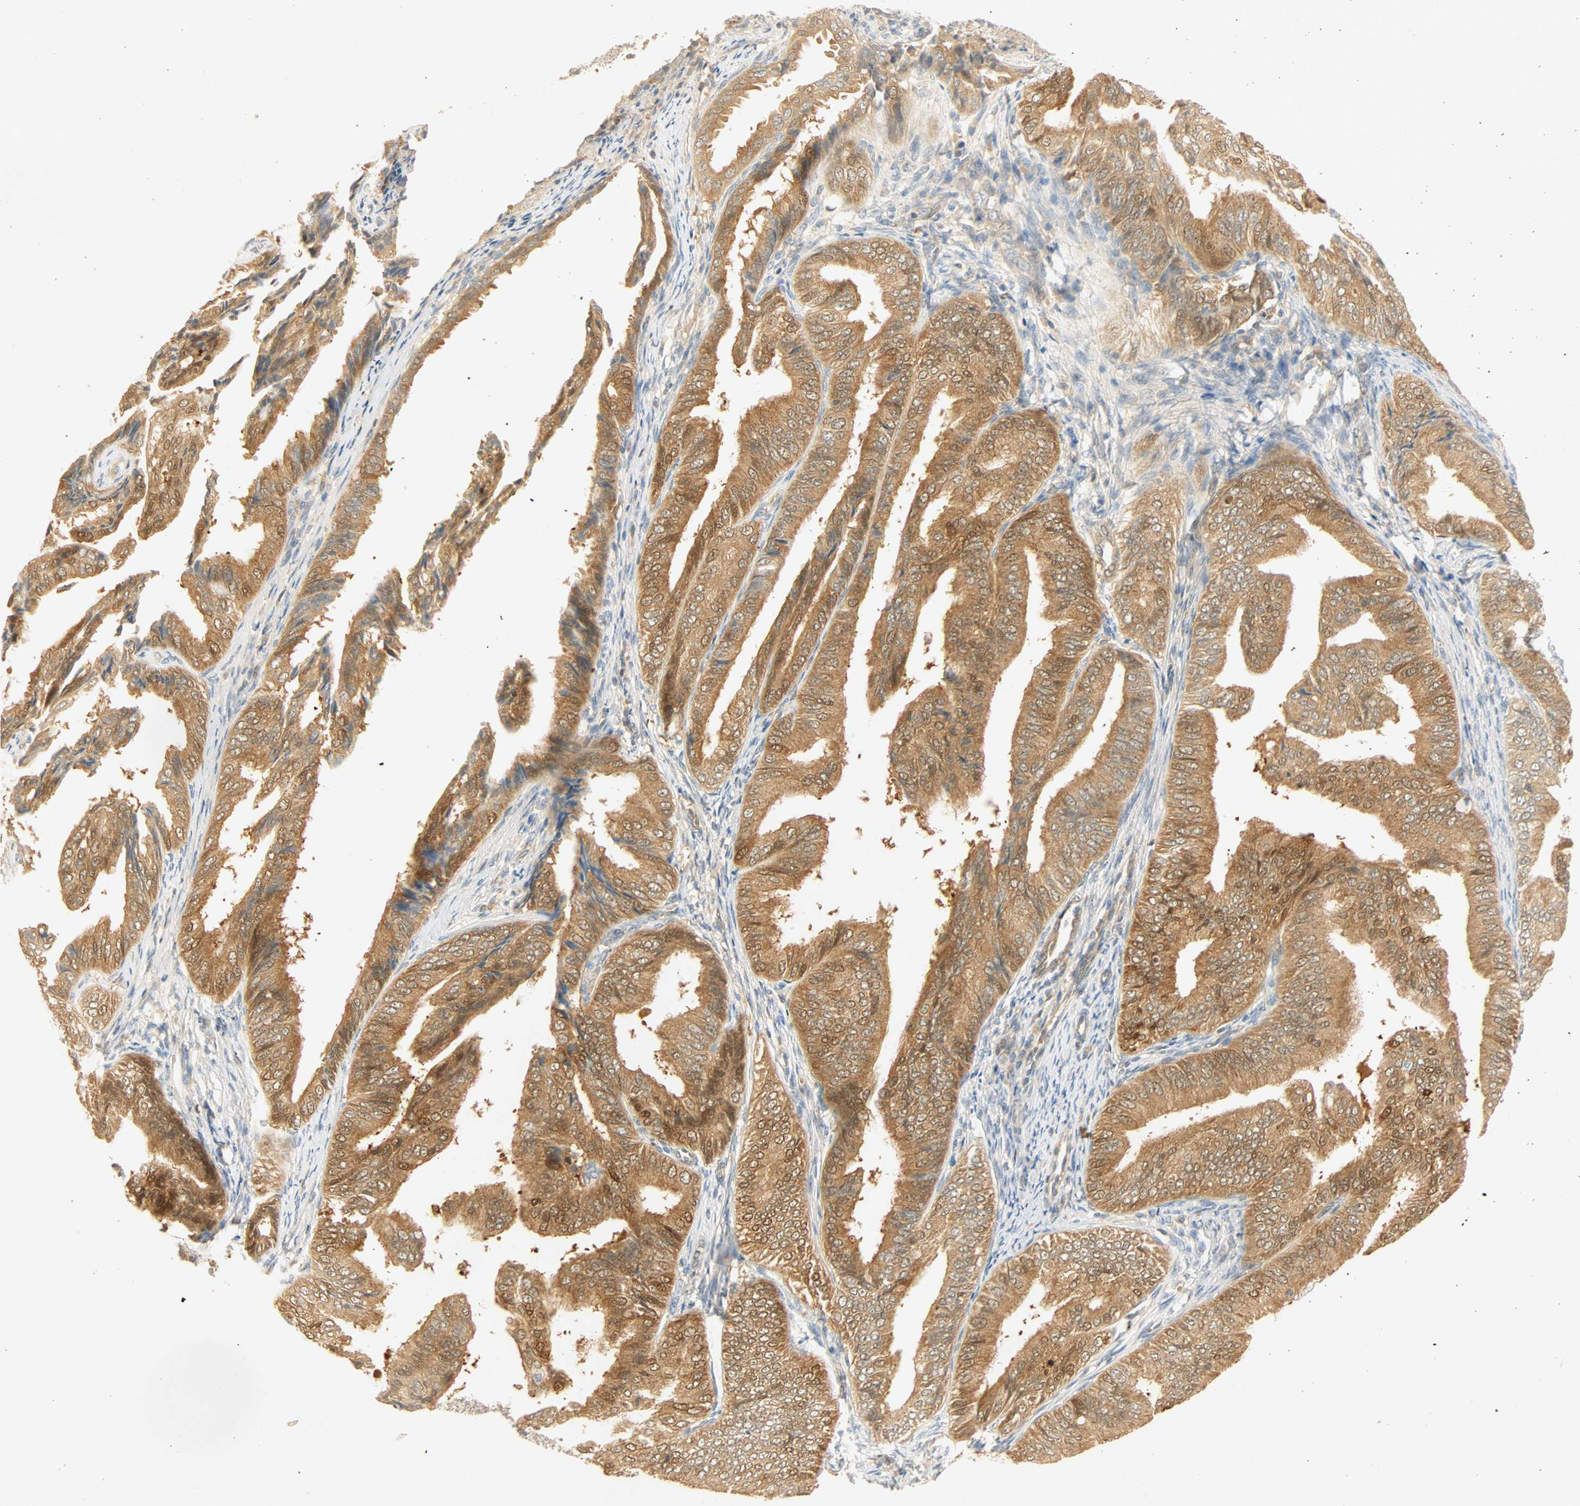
{"staining": {"intensity": "strong", "quantity": ">75%", "location": "cytoplasmic/membranous"}, "tissue": "endometrial cancer", "cell_type": "Tumor cells", "image_type": "cancer", "snomed": [{"axis": "morphology", "description": "Adenocarcinoma, NOS"}, {"axis": "topography", "description": "Endometrium"}], "caption": "Protein expression by IHC exhibits strong cytoplasmic/membranous positivity in about >75% of tumor cells in endometrial cancer.", "gene": "SELENBP1", "patient": {"sex": "female", "age": 58}}